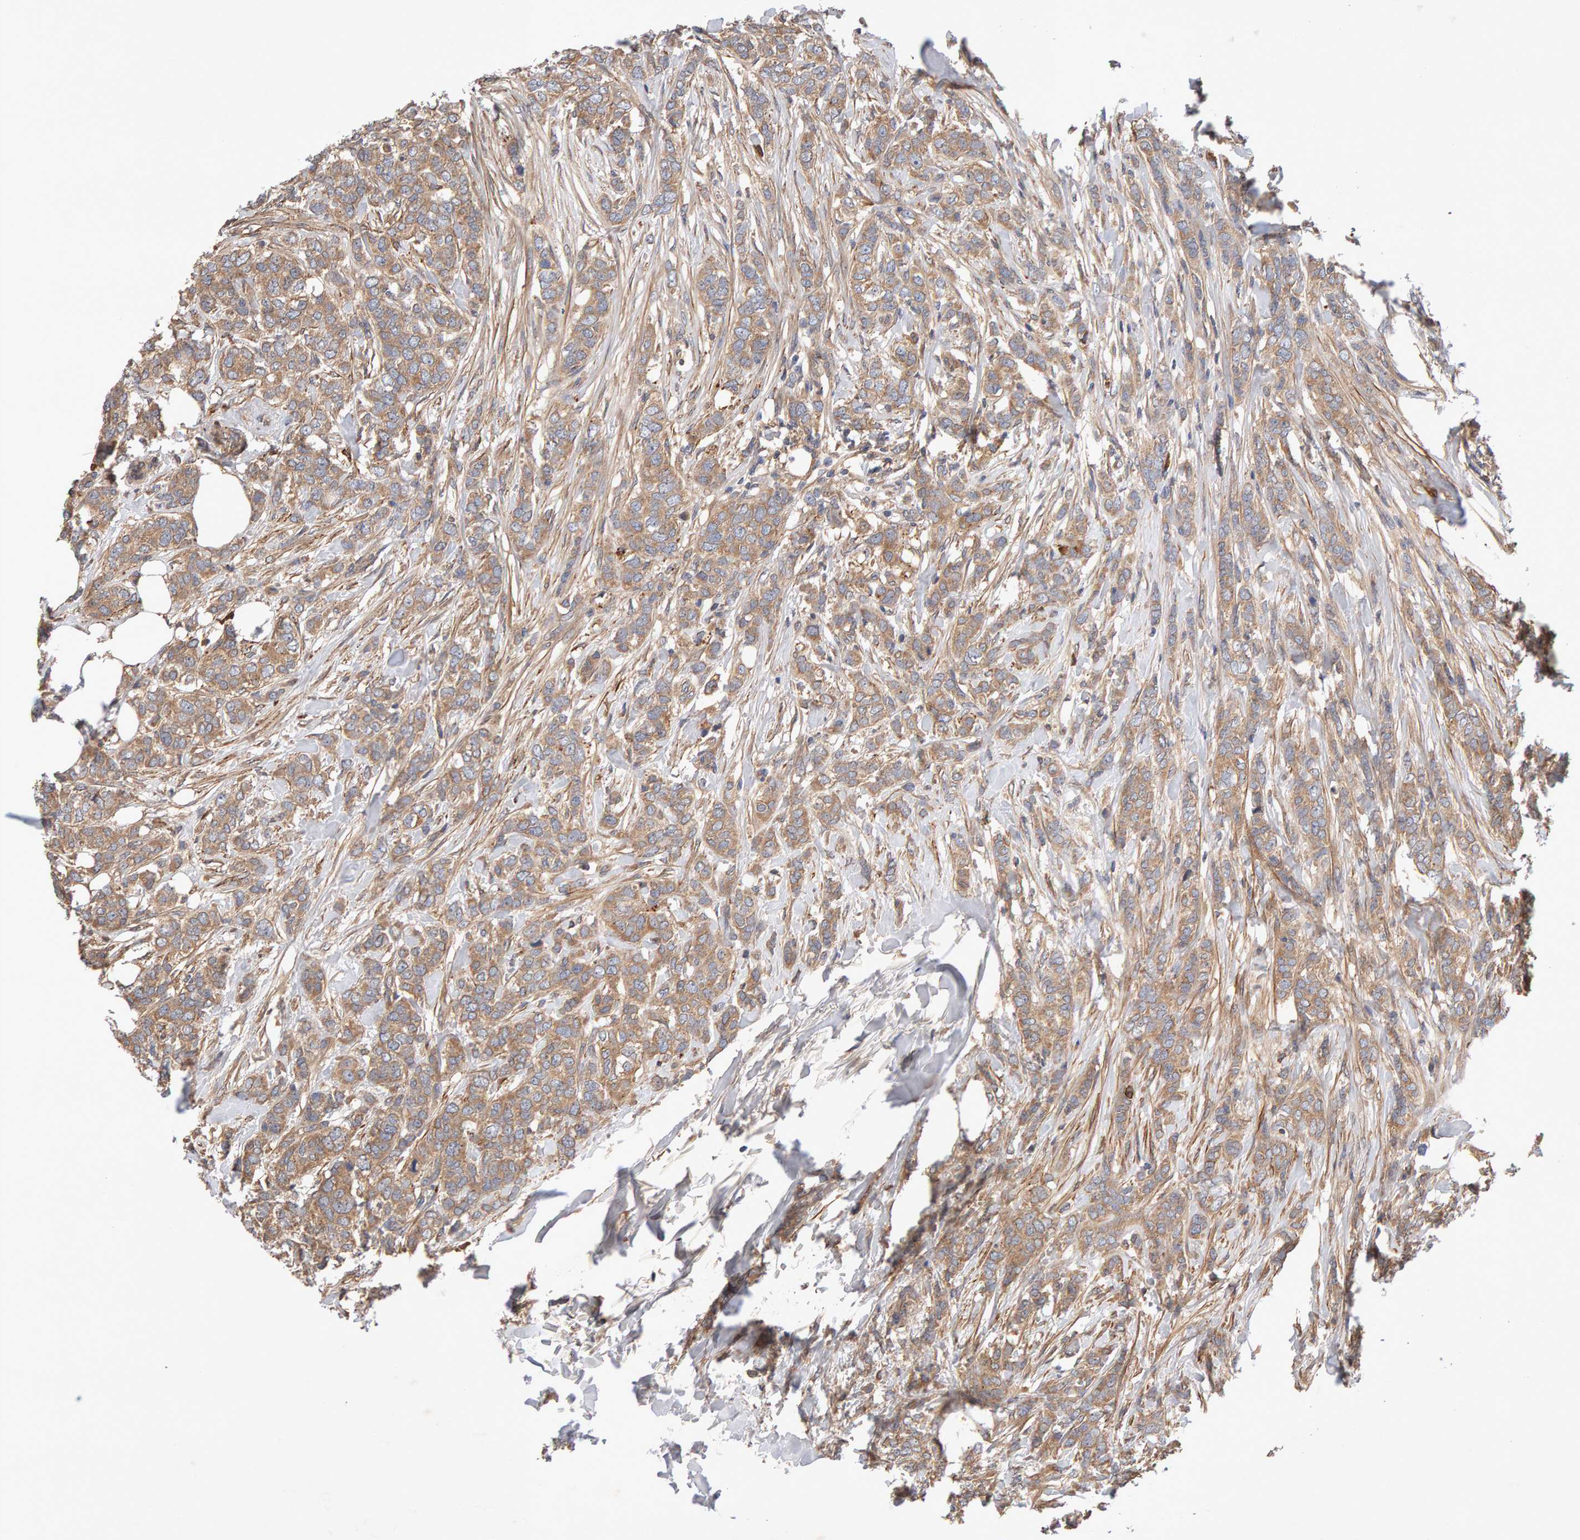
{"staining": {"intensity": "weak", "quantity": ">75%", "location": "cytoplasmic/membranous"}, "tissue": "breast cancer", "cell_type": "Tumor cells", "image_type": "cancer", "snomed": [{"axis": "morphology", "description": "Lobular carcinoma"}, {"axis": "topography", "description": "Skin"}, {"axis": "topography", "description": "Breast"}], "caption": "IHC photomicrograph of neoplastic tissue: breast cancer stained using immunohistochemistry (IHC) displays low levels of weak protein expression localized specifically in the cytoplasmic/membranous of tumor cells, appearing as a cytoplasmic/membranous brown color.", "gene": "RNF19A", "patient": {"sex": "female", "age": 46}}